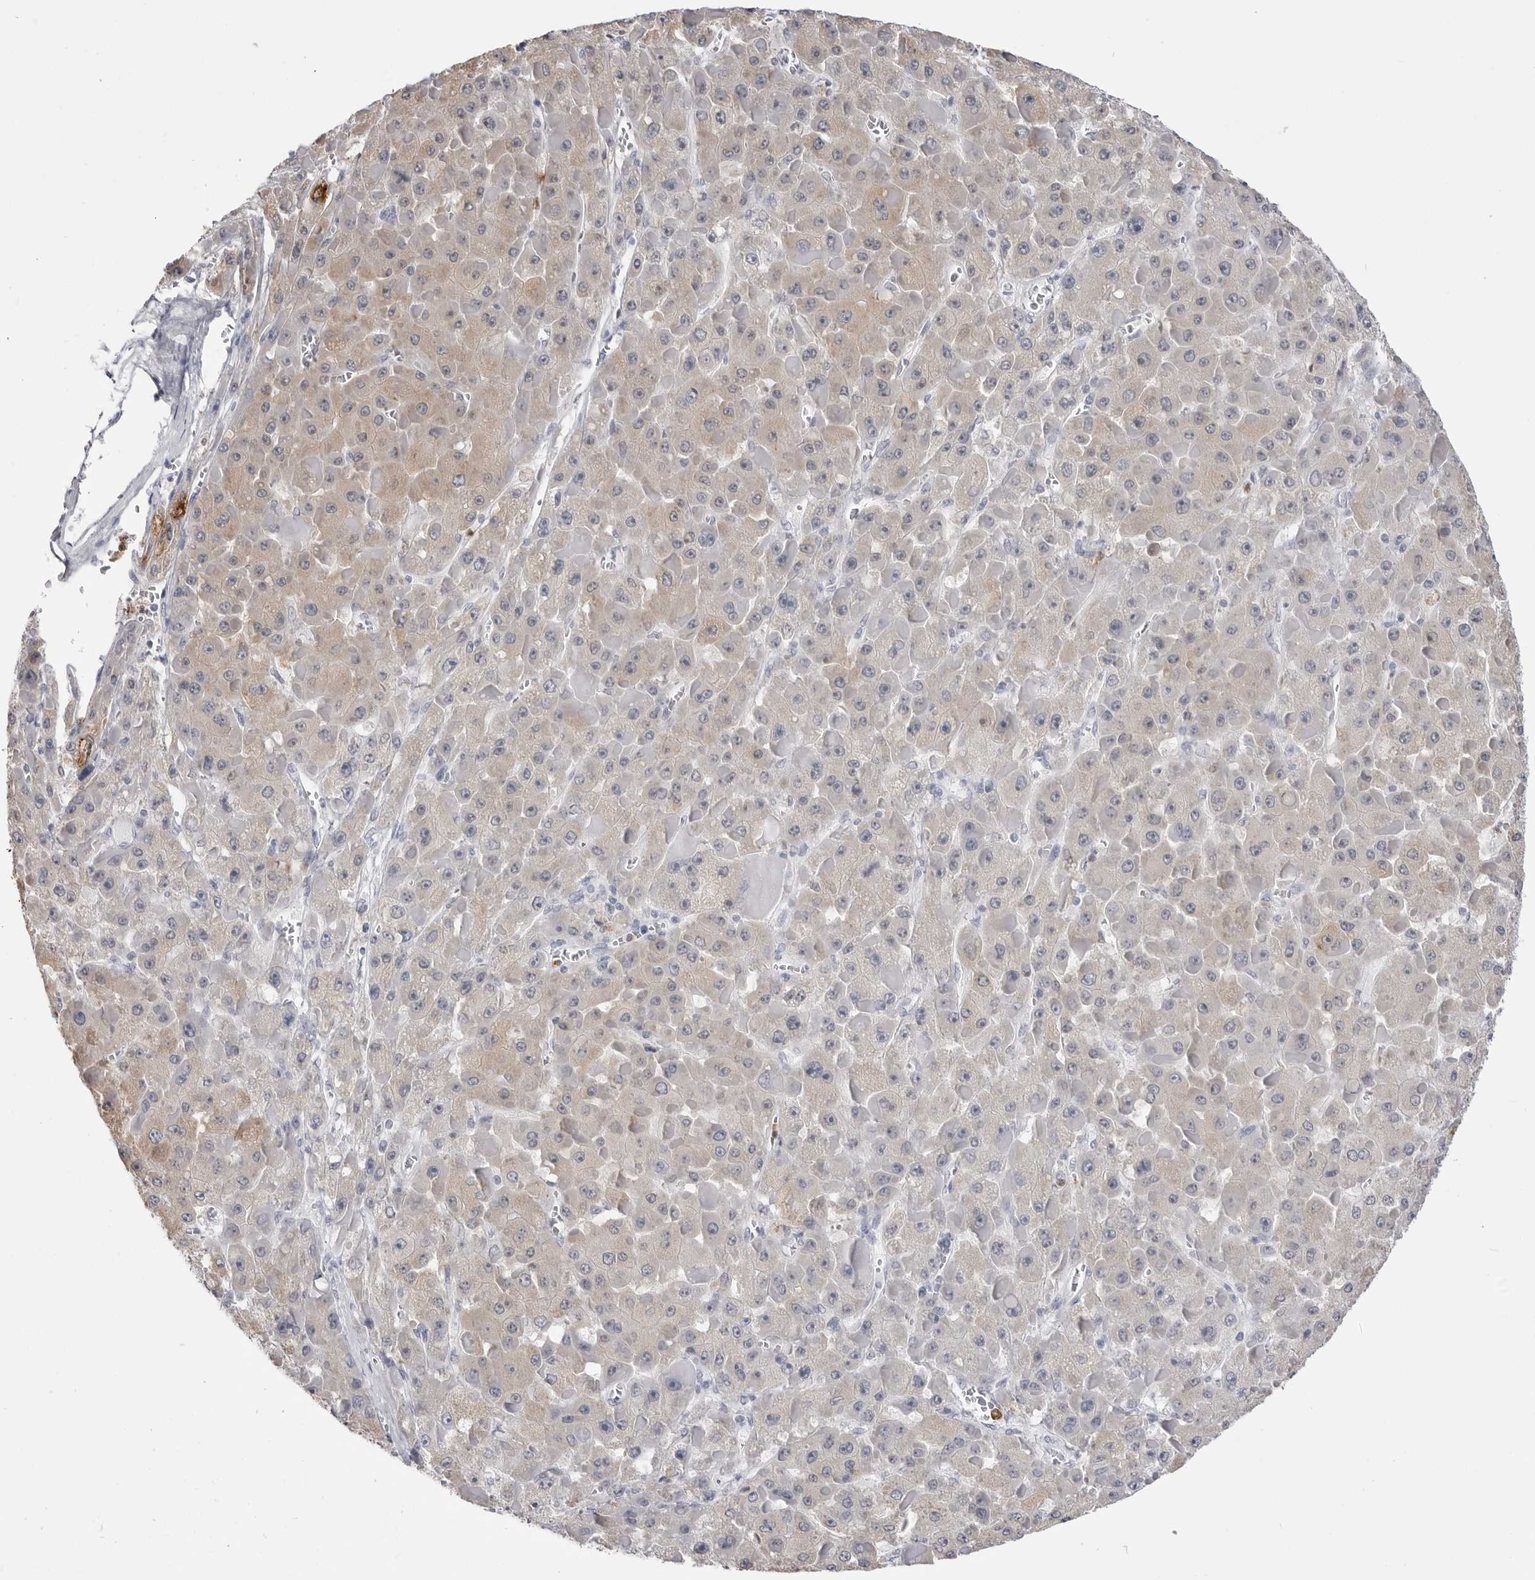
{"staining": {"intensity": "weak", "quantity": "25%-75%", "location": "cytoplasmic/membranous"}, "tissue": "liver cancer", "cell_type": "Tumor cells", "image_type": "cancer", "snomed": [{"axis": "morphology", "description": "Carcinoma, Hepatocellular, NOS"}, {"axis": "topography", "description": "Liver"}], "caption": "About 25%-75% of tumor cells in human liver cancer exhibit weak cytoplasmic/membranous protein positivity as visualized by brown immunohistochemical staining.", "gene": "STAP2", "patient": {"sex": "female", "age": 73}}